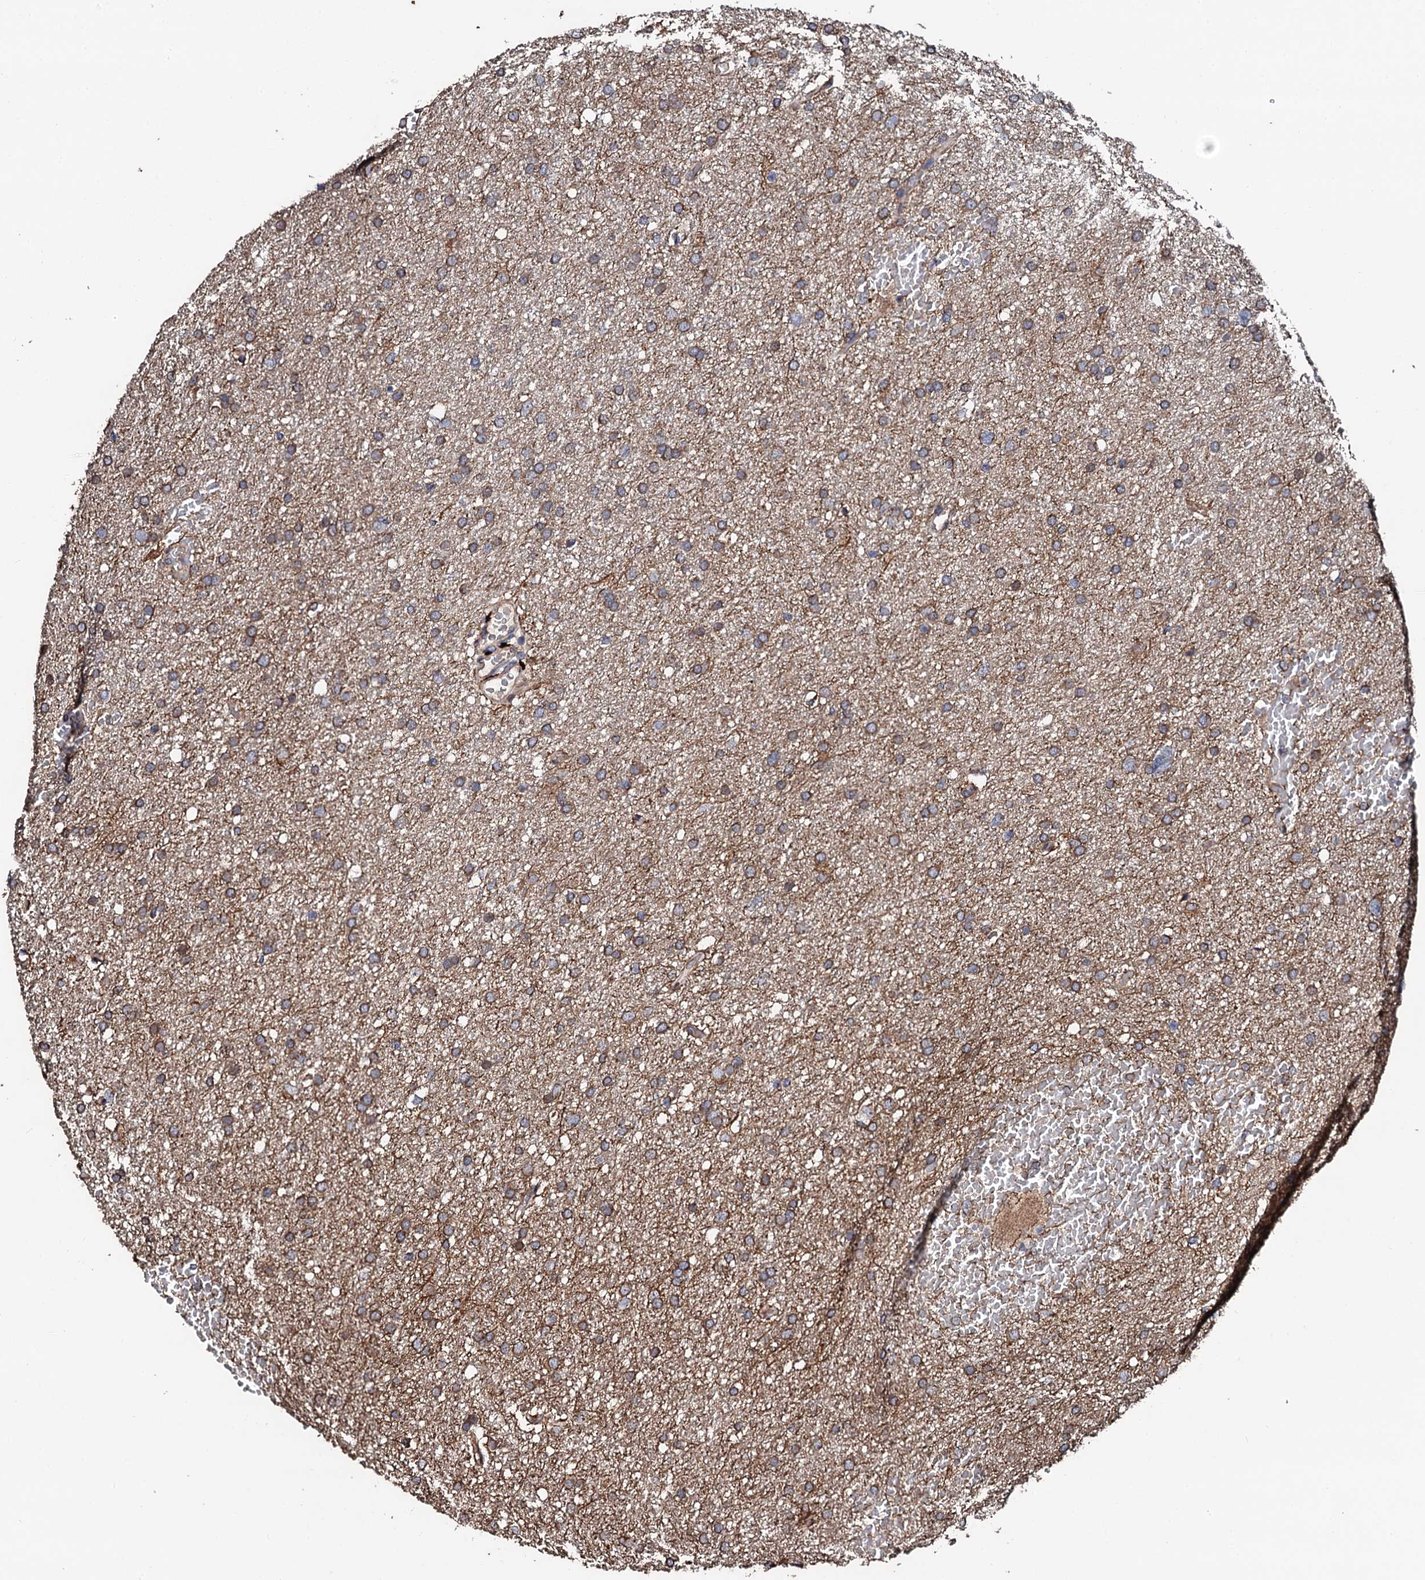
{"staining": {"intensity": "moderate", "quantity": ">75%", "location": "cytoplasmic/membranous"}, "tissue": "glioma", "cell_type": "Tumor cells", "image_type": "cancer", "snomed": [{"axis": "morphology", "description": "Glioma, malignant, High grade"}, {"axis": "topography", "description": "Cerebral cortex"}], "caption": "Human glioma stained with a protein marker reveals moderate staining in tumor cells.", "gene": "CKAP5", "patient": {"sex": "female", "age": 36}}